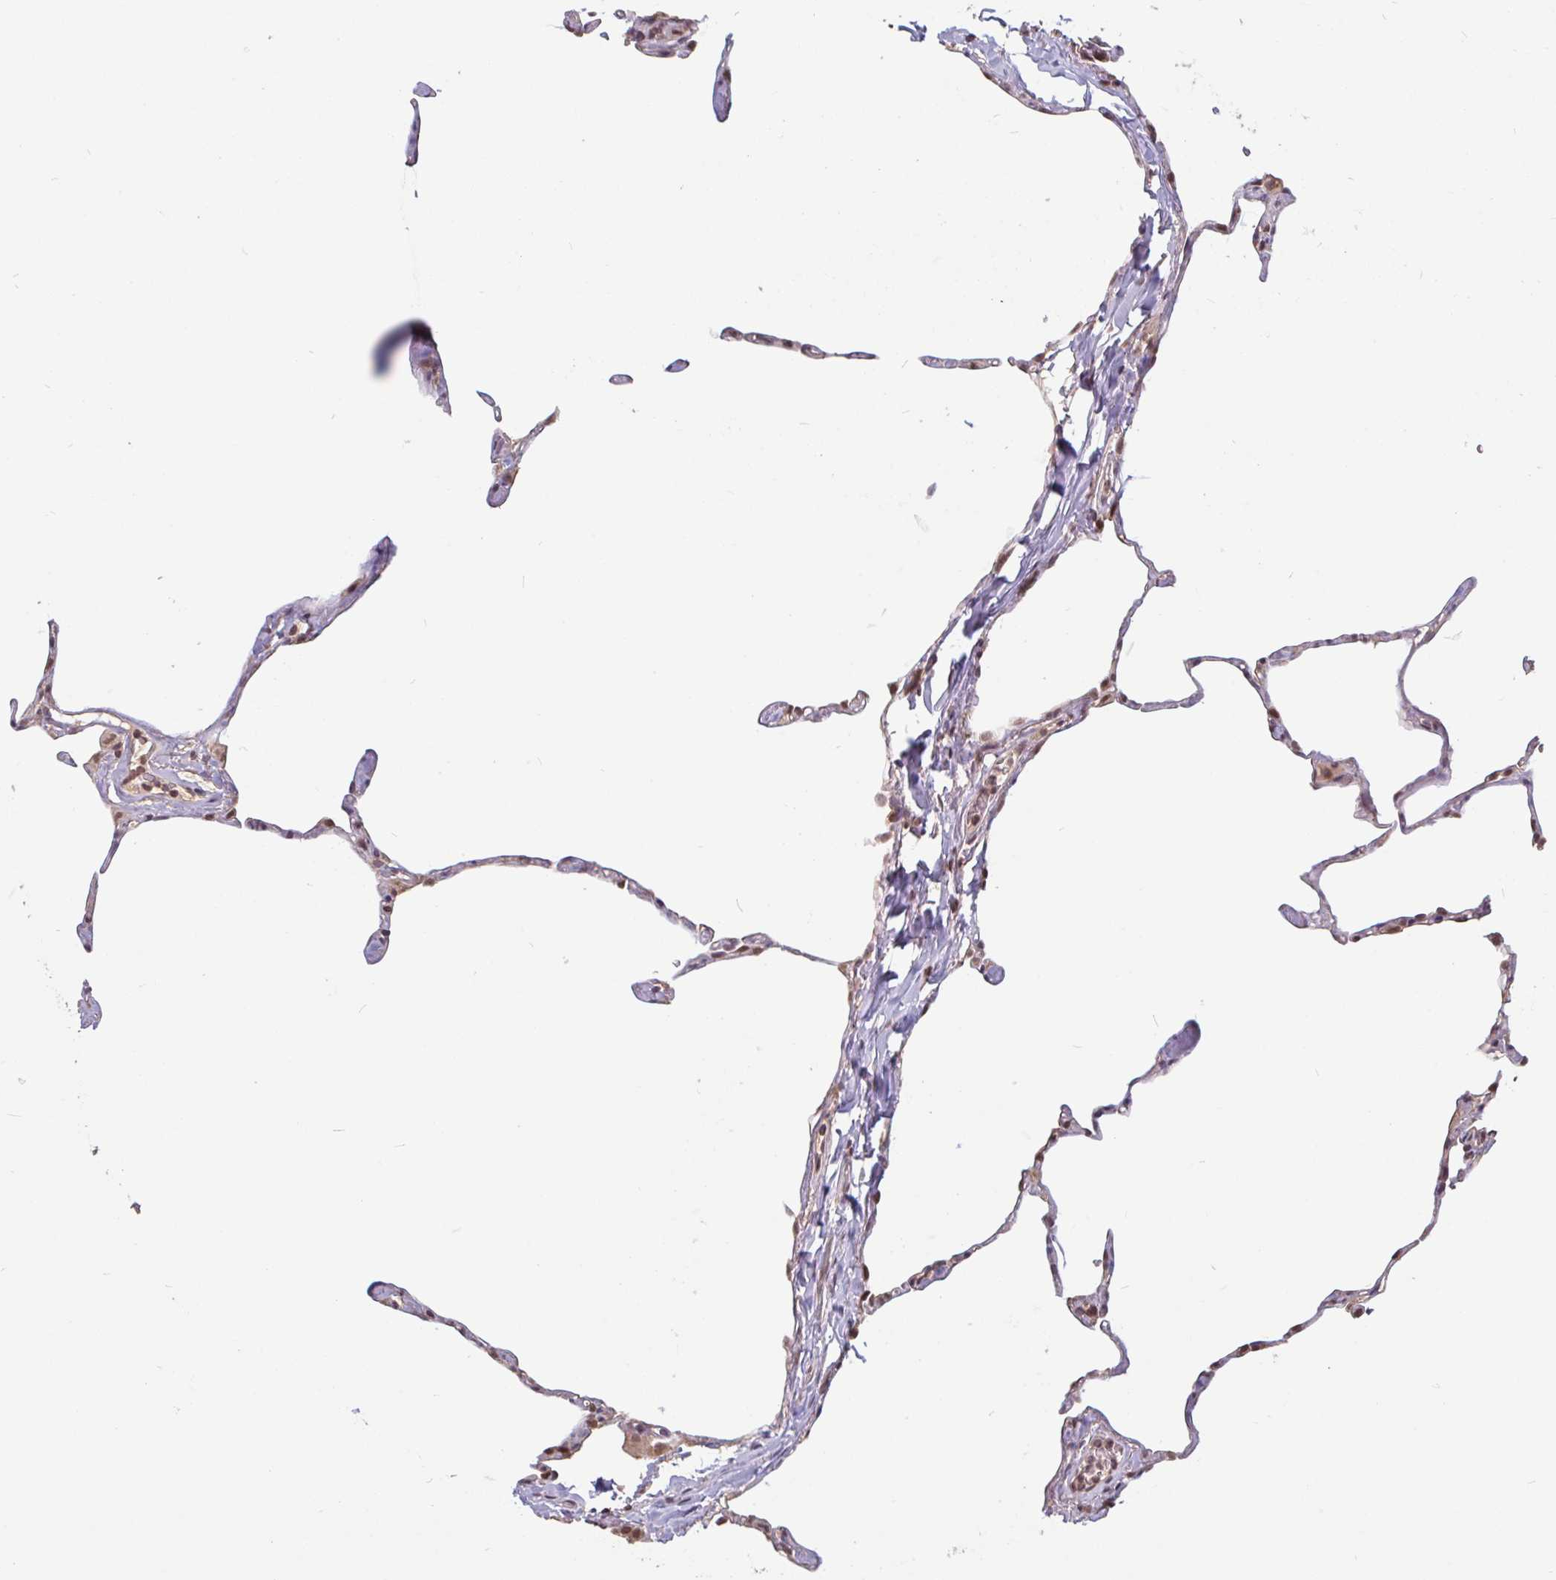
{"staining": {"intensity": "moderate", "quantity": "25%-75%", "location": "nuclear"}, "tissue": "lung", "cell_type": "Alveolar cells", "image_type": "normal", "snomed": [{"axis": "morphology", "description": "Normal tissue, NOS"}, {"axis": "topography", "description": "Lung"}], "caption": "Lung stained for a protein (brown) reveals moderate nuclear positive expression in about 25%-75% of alveolar cells.", "gene": "DR1", "patient": {"sex": "male", "age": 65}}